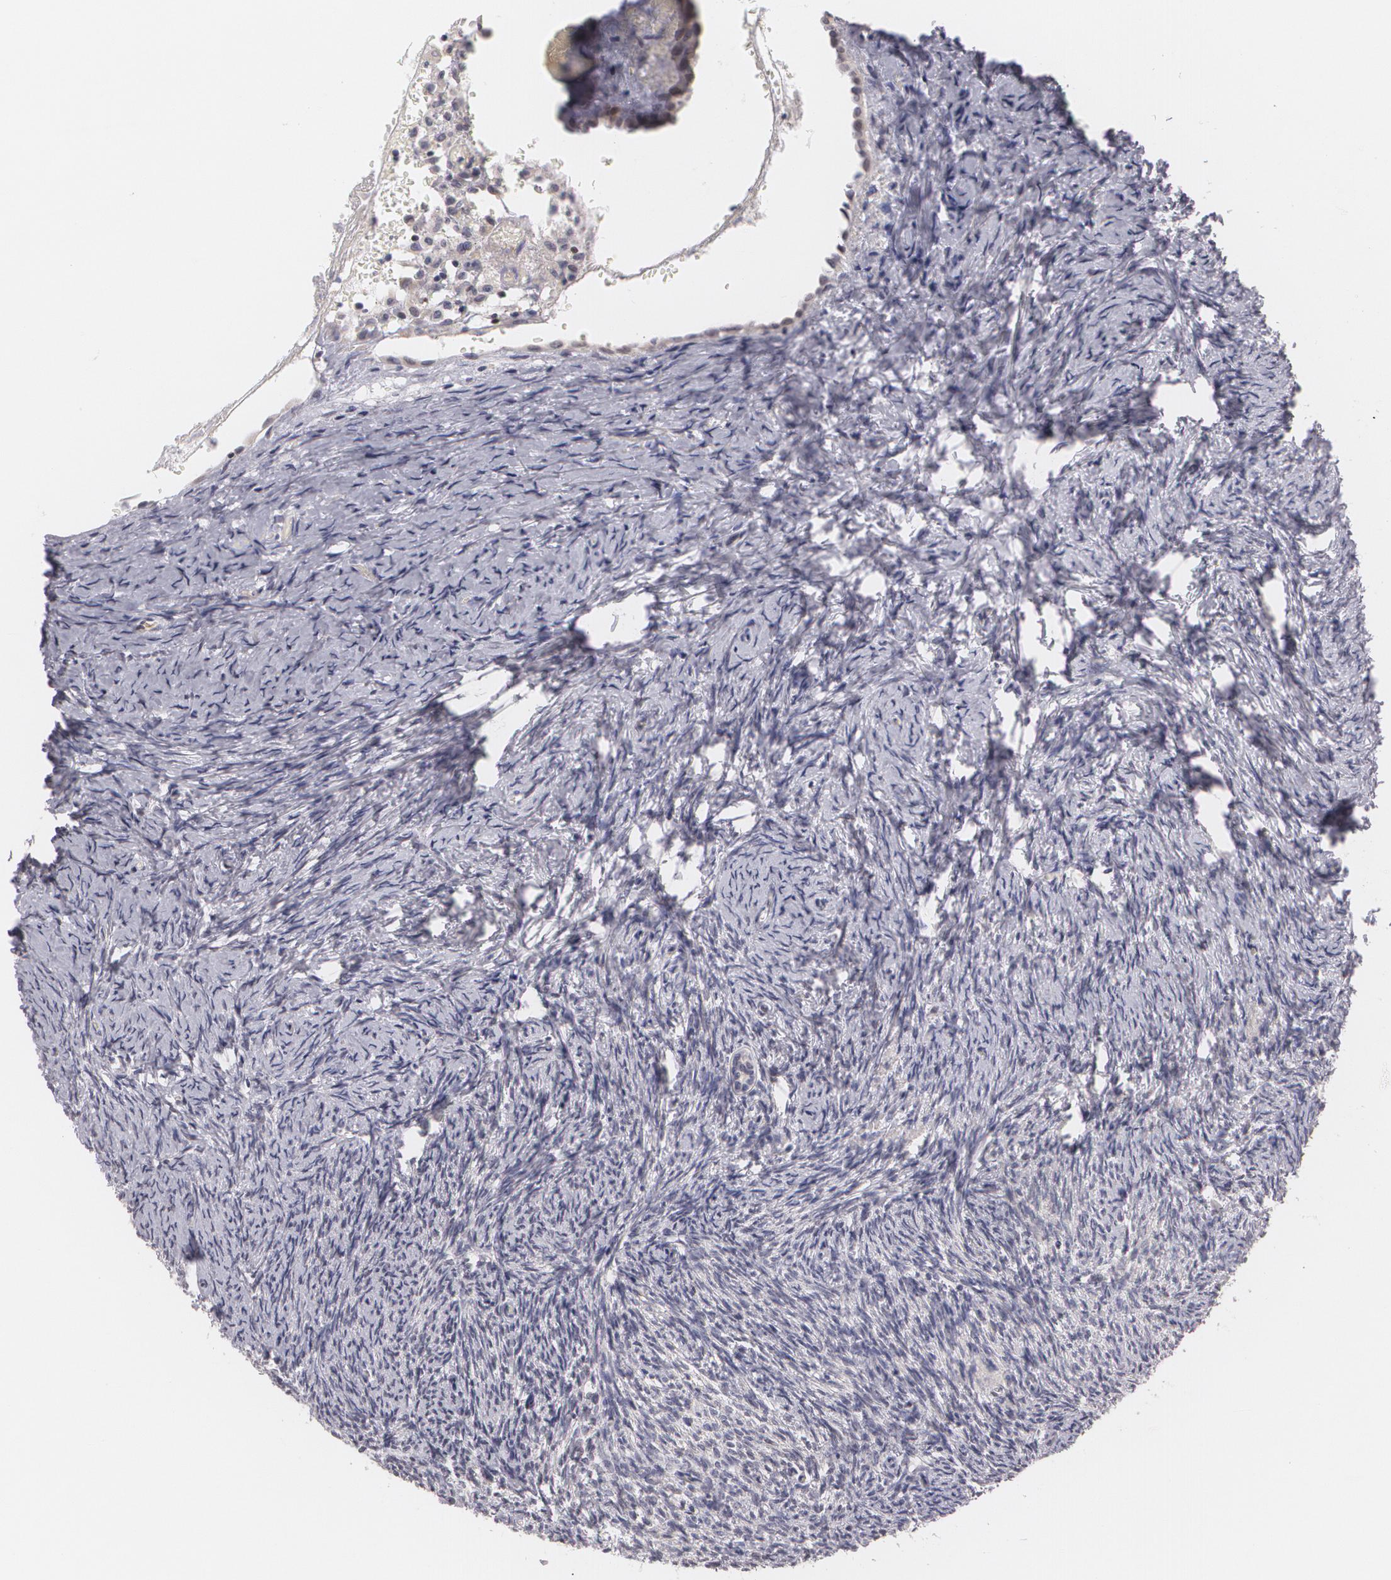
{"staining": {"intensity": "negative", "quantity": "none", "location": "none"}, "tissue": "ovary", "cell_type": "Follicle cells", "image_type": "normal", "snomed": [{"axis": "morphology", "description": "Normal tissue, NOS"}, {"axis": "topography", "description": "Ovary"}], "caption": "DAB (3,3'-diaminobenzidine) immunohistochemical staining of benign ovary reveals no significant expression in follicle cells.", "gene": "ZBTB16", "patient": {"sex": "female", "age": 54}}